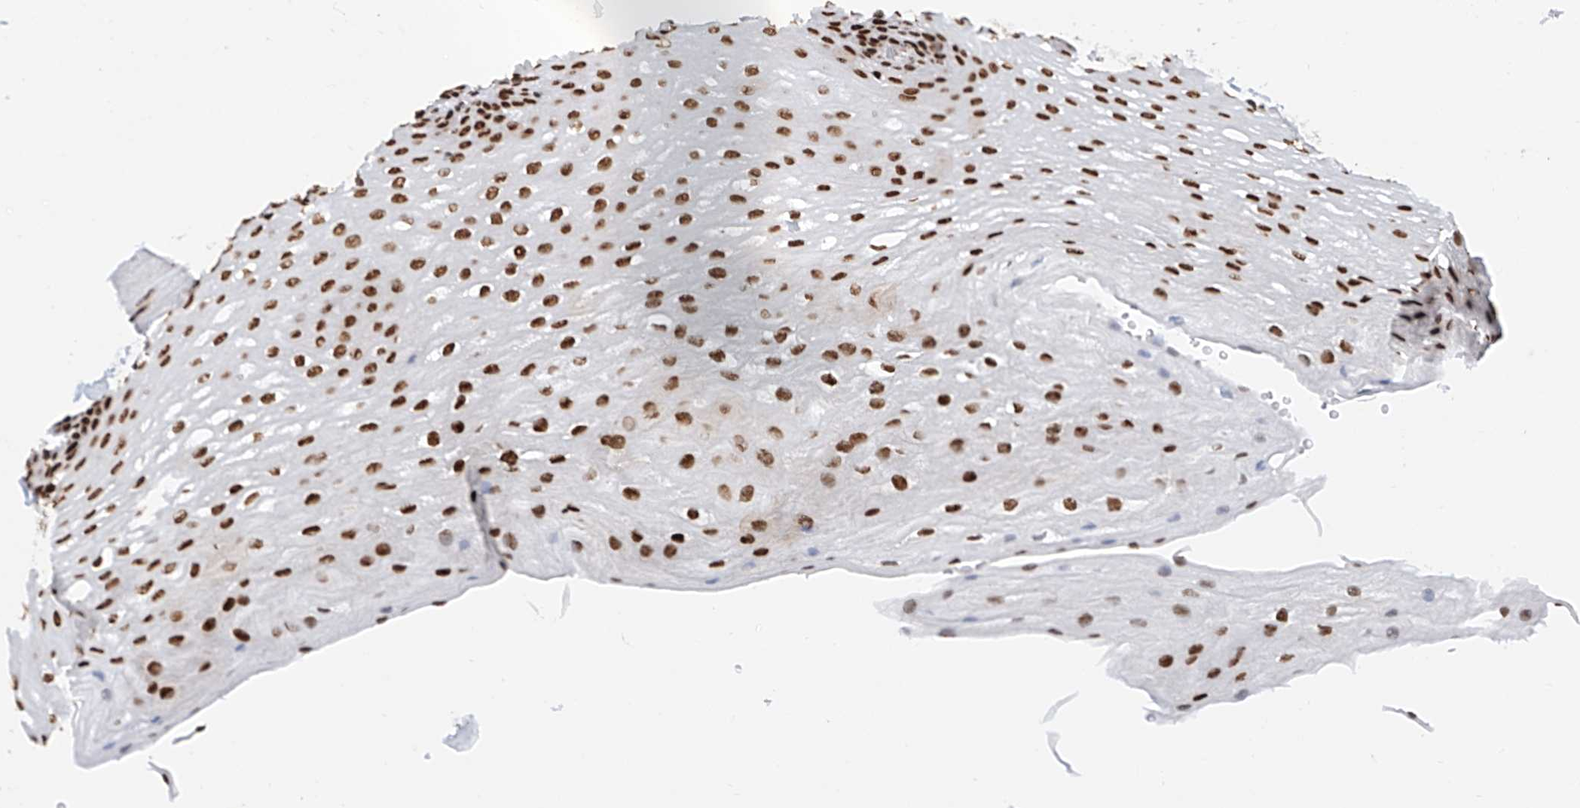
{"staining": {"intensity": "strong", "quantity": ">75%", "location": "nuclear"}, "tissue": "esophagus", "cell_type": "Squamous epithelial cells", "image_type": "normal", "snomed": [{"axis": "morphology", "description": "Normal tissue, NOS"}, {"axis": "topography", "description": "Esophagus"}], "caption": "This image reveals immunohistochemistry staining of normal human esophagus, with high strong nuclear staining in approximately >75% of squamous epithelial cells.", "gene": "SRSF6", "patient": {"sex": "female", "age": 66}}